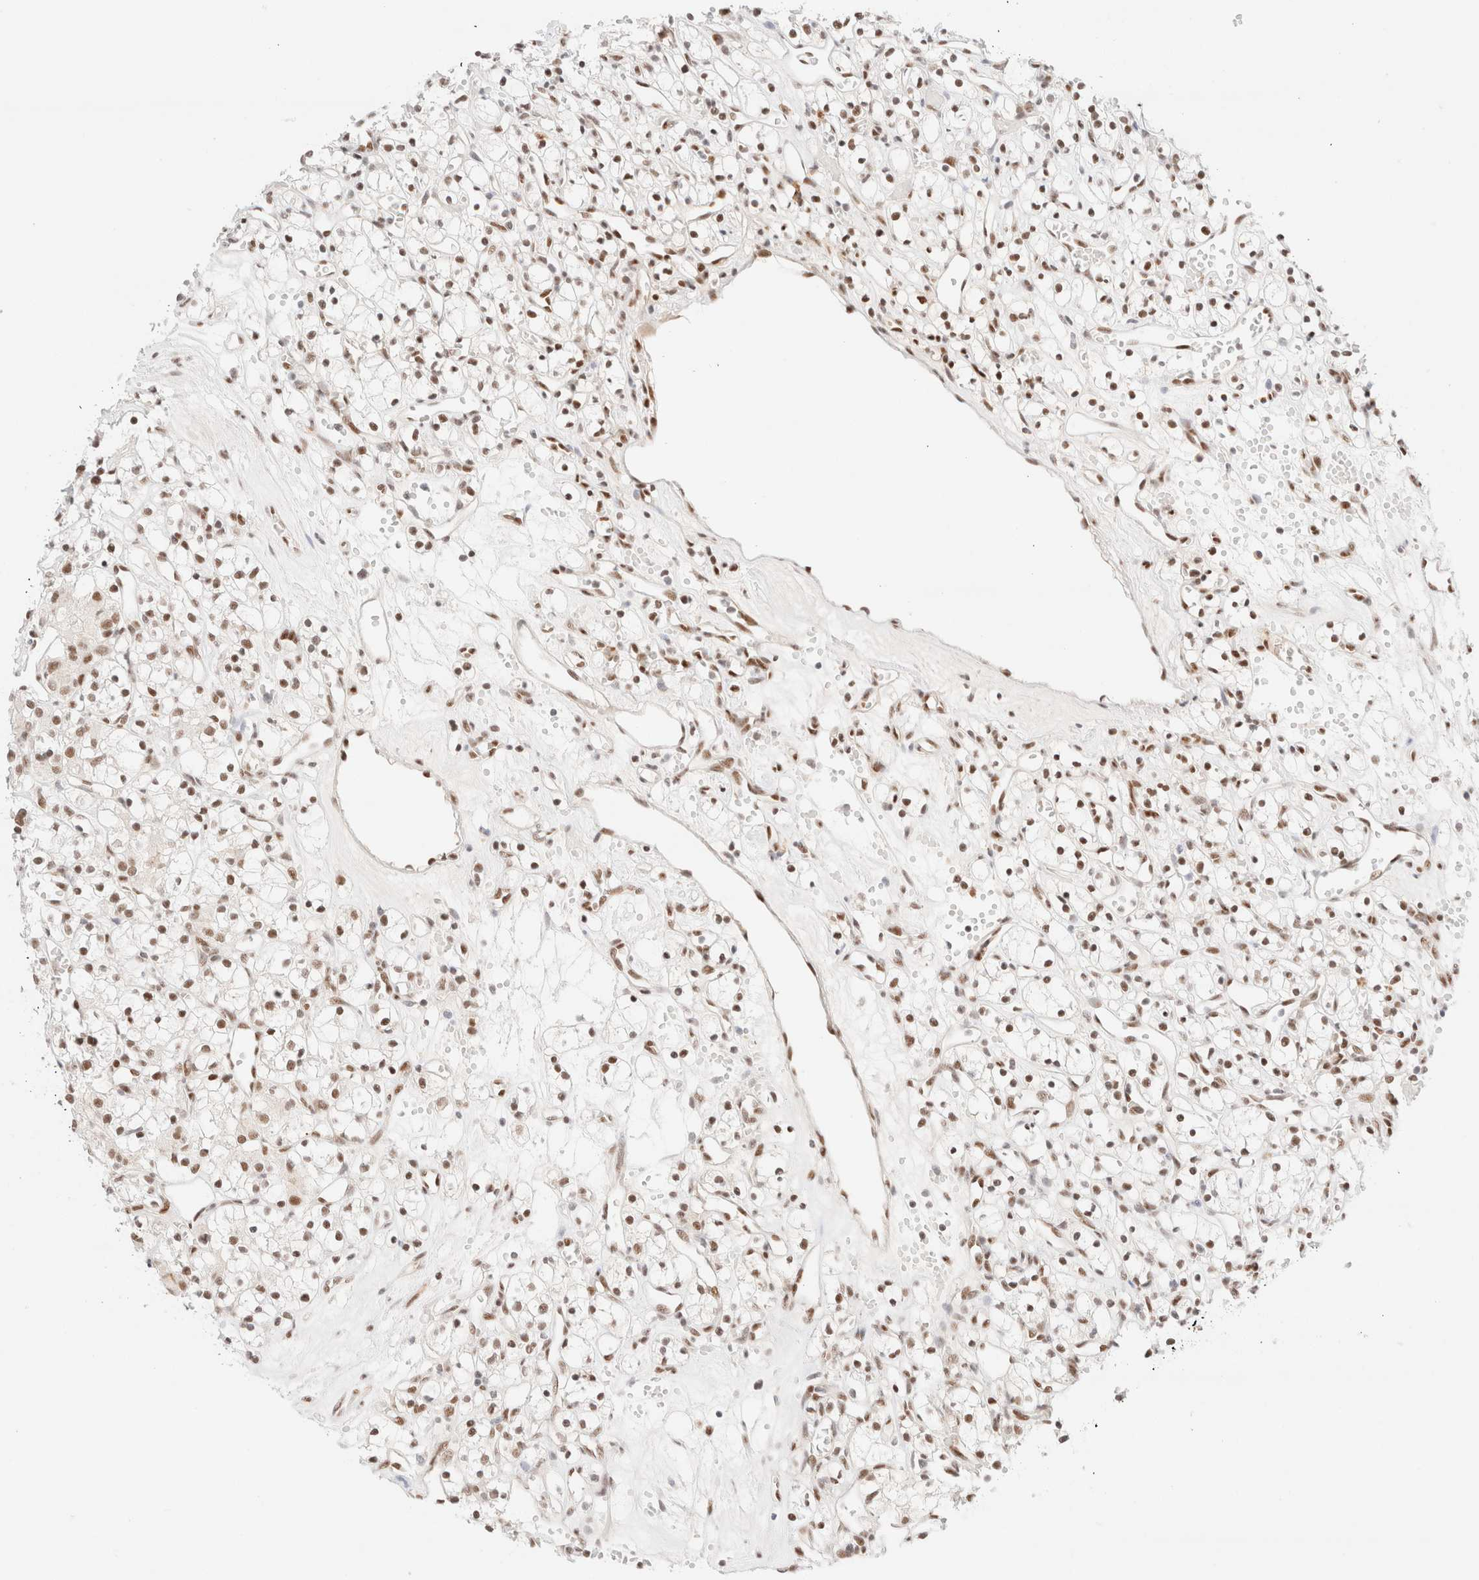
{"staining": {"intensity": "moderate", "quantity": ">75%", "location": "nuclear"}, "tissue": "renal cancer", "cell_type": "Tumor cells", "image_type": "cancer", "snomed": [{"axis": "morphology", "description": "Adenocarcinoma, NOS"}, {"axis": "topography", "description": "Kidney"}], "caption": "Human renal cancer stained for a protein (brown) exhibits moderate nuclear positive staining in about >75% of tumor cells.", "gene": "CIC", "patient": {"sex": "female", "age": 59}}